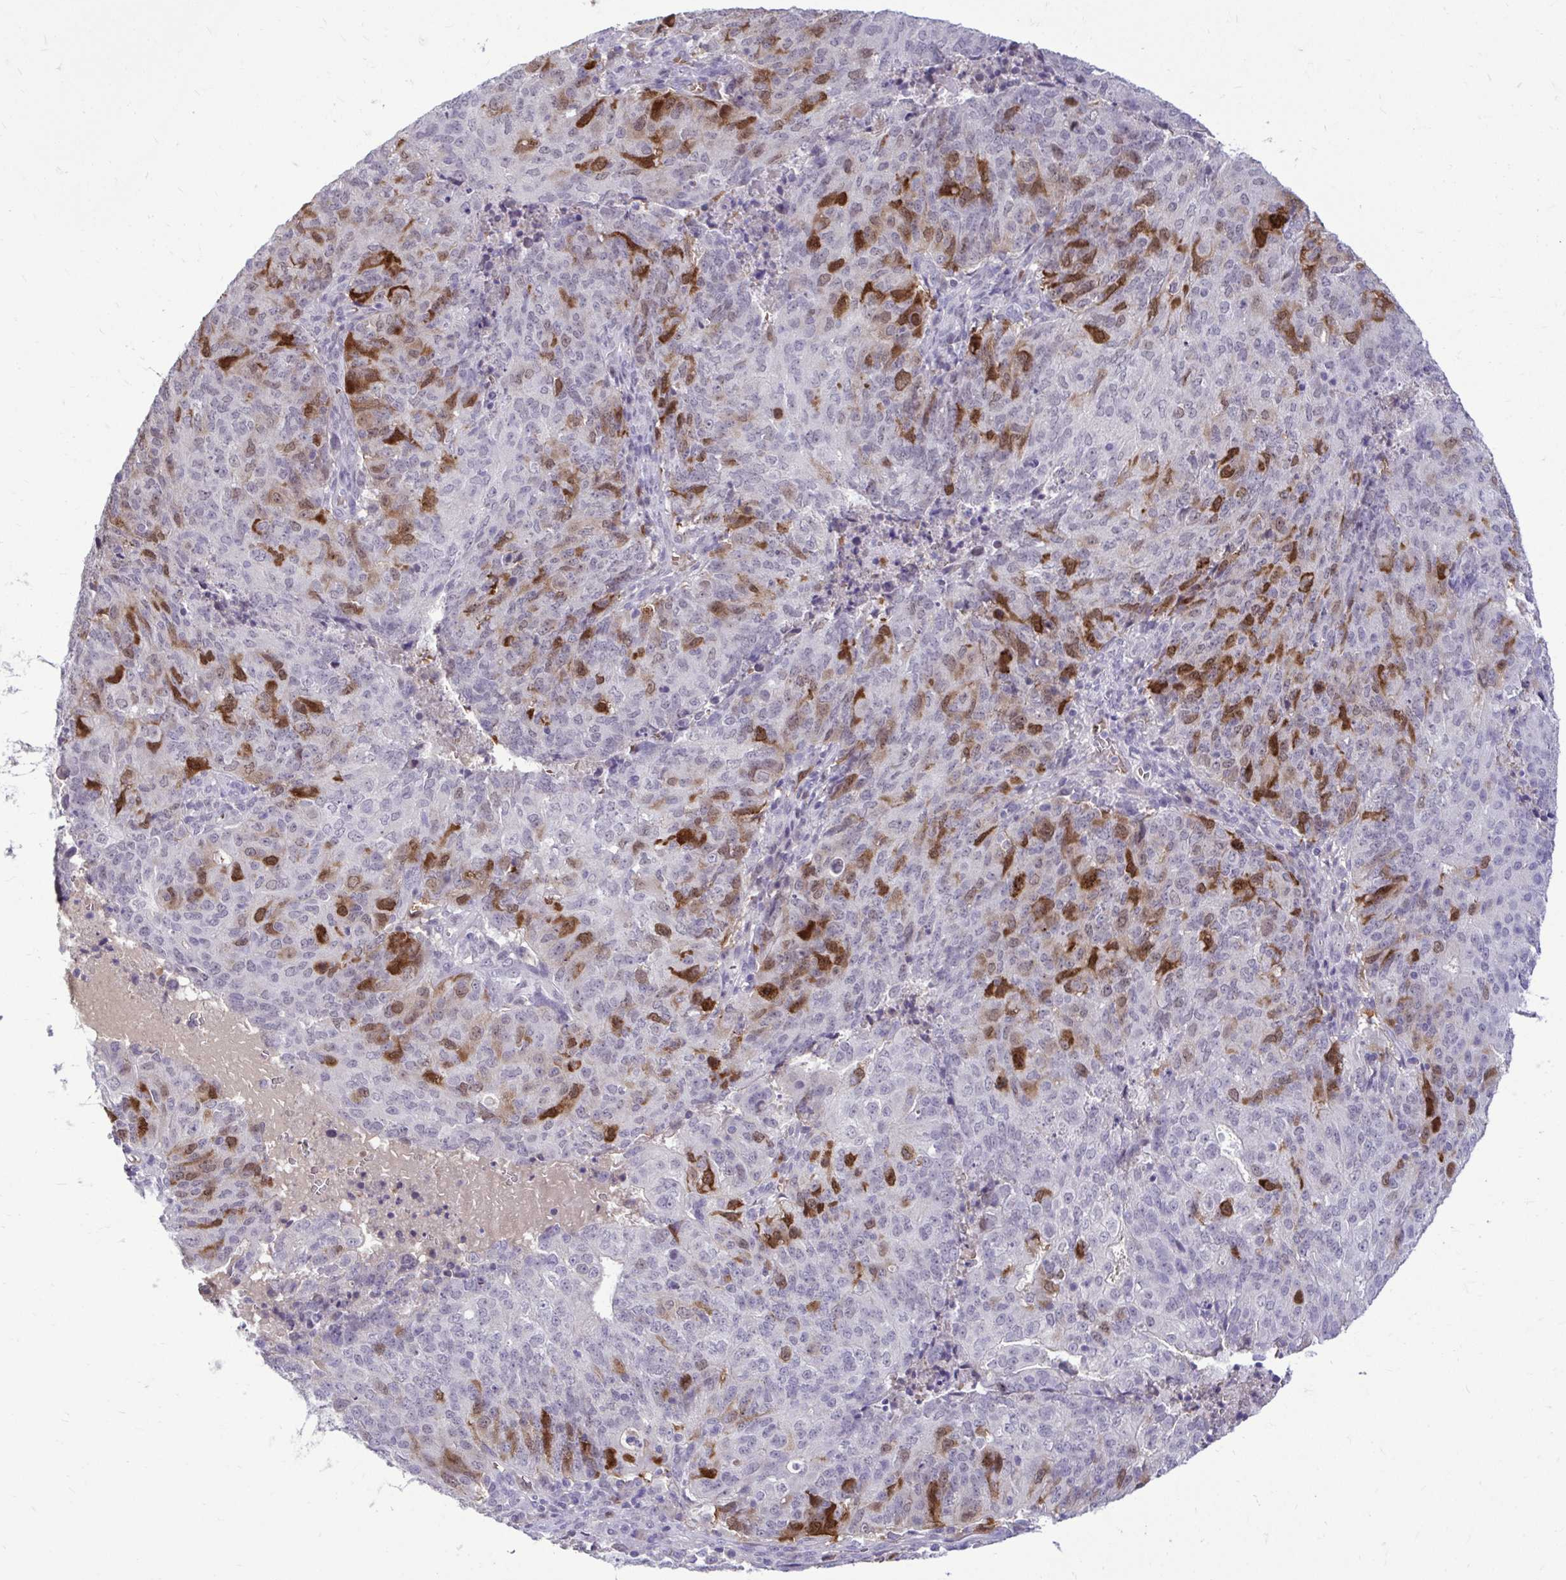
{"staining": {"intensity": "strong", "quantity": "<25%", "location": "cytoplasmic/membranous,nuclear"}, "tissue": "endometrial cancer", "cell_type": "Tumor cells", "image_type": "cancer", "snomed": [{"axis": "morphology", "description": "Adenocarcinoma, NOS"}, {"axis": "topography", "description": "Endometrium"}], "caption": "Adenocarcinoma (endometrial) stained with IHC shows strong cytoplasmic/membranous and nuclear staining in about <25% of tumor cells. The staining was performed using DAB, with brown indicating positive protein expression. Nuclei are stained blue with hematoxylin.", "gene": "CDC20", "patient": {"sex": "female", "age": 82}}